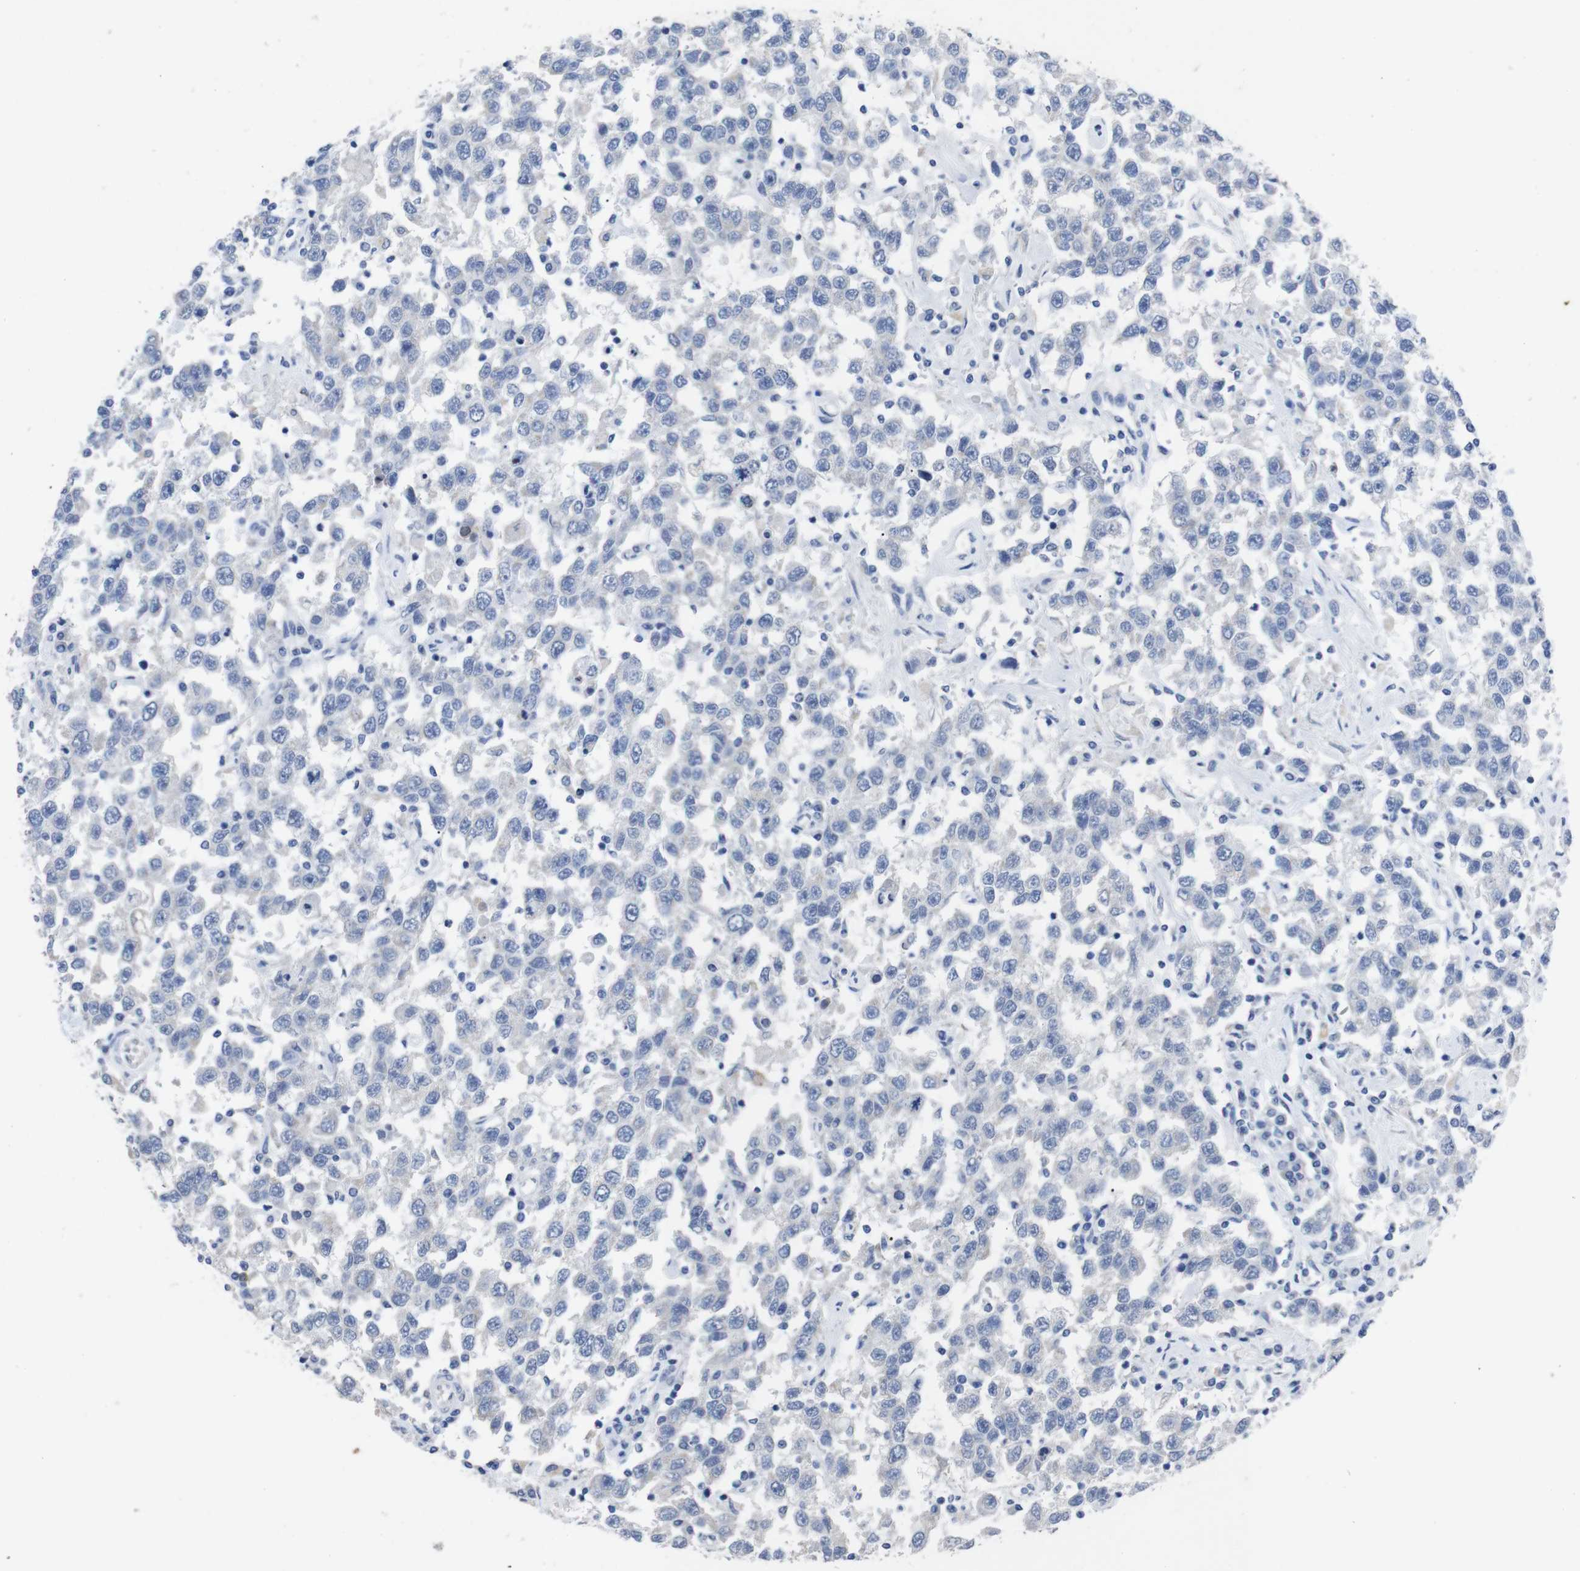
{"staining": {"intensity": "negative", "quantity": "none", "location": "none"}, "tissue": "testis cancer", "cell_type": "Tumor cells", "image_type": "cancer", "snomed": [{"axis": "morphology", "description": "Seminoma, NOS"}, {"axis": "topography", "description": "Testis"}], "caption": "An immunohistochemistry (IHC) image of testis cancer (seminoma) is shown. There is no staining in tumor cells of testis cancer (seminoma).", "gene": "GJB2", "patient": {"sex": "male", "age": 41}}